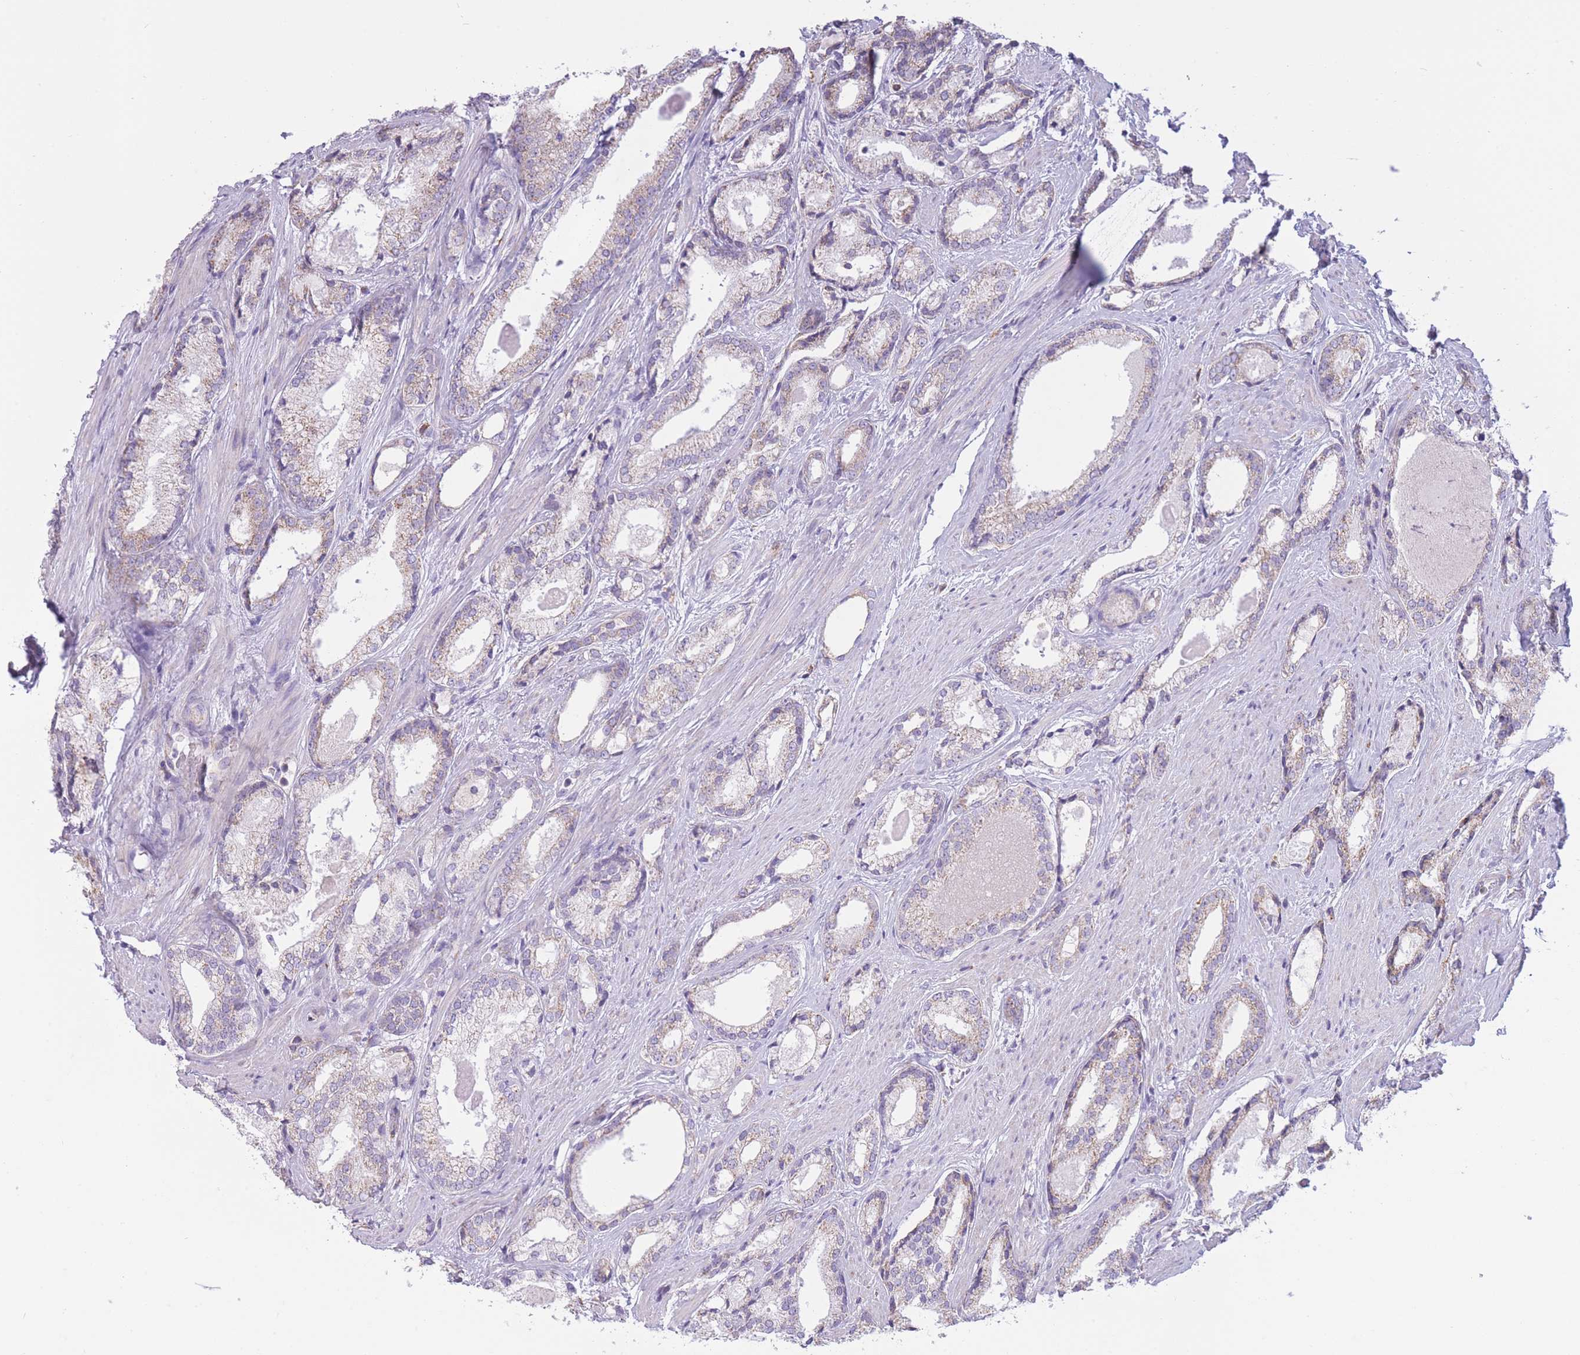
{"staining": {"intensity": "weak", "quantity": "<25%", "location": "cytoplasmic/membranous"}, "tissue": "prostate cancer", "cell_type": "Tumor cells", "image_type": "cancer", "snomed": [{"axis": "morphology", "description": "Adenocarcinoma, Low grade"}, {"axis": "topography", "description": "Prostate"}], "caption": "A histopathology image of human prostate cancer is negative for staining in tumor cells.", "gene": "PDHA1", "patient": {"sex": "male", "age": 68}}